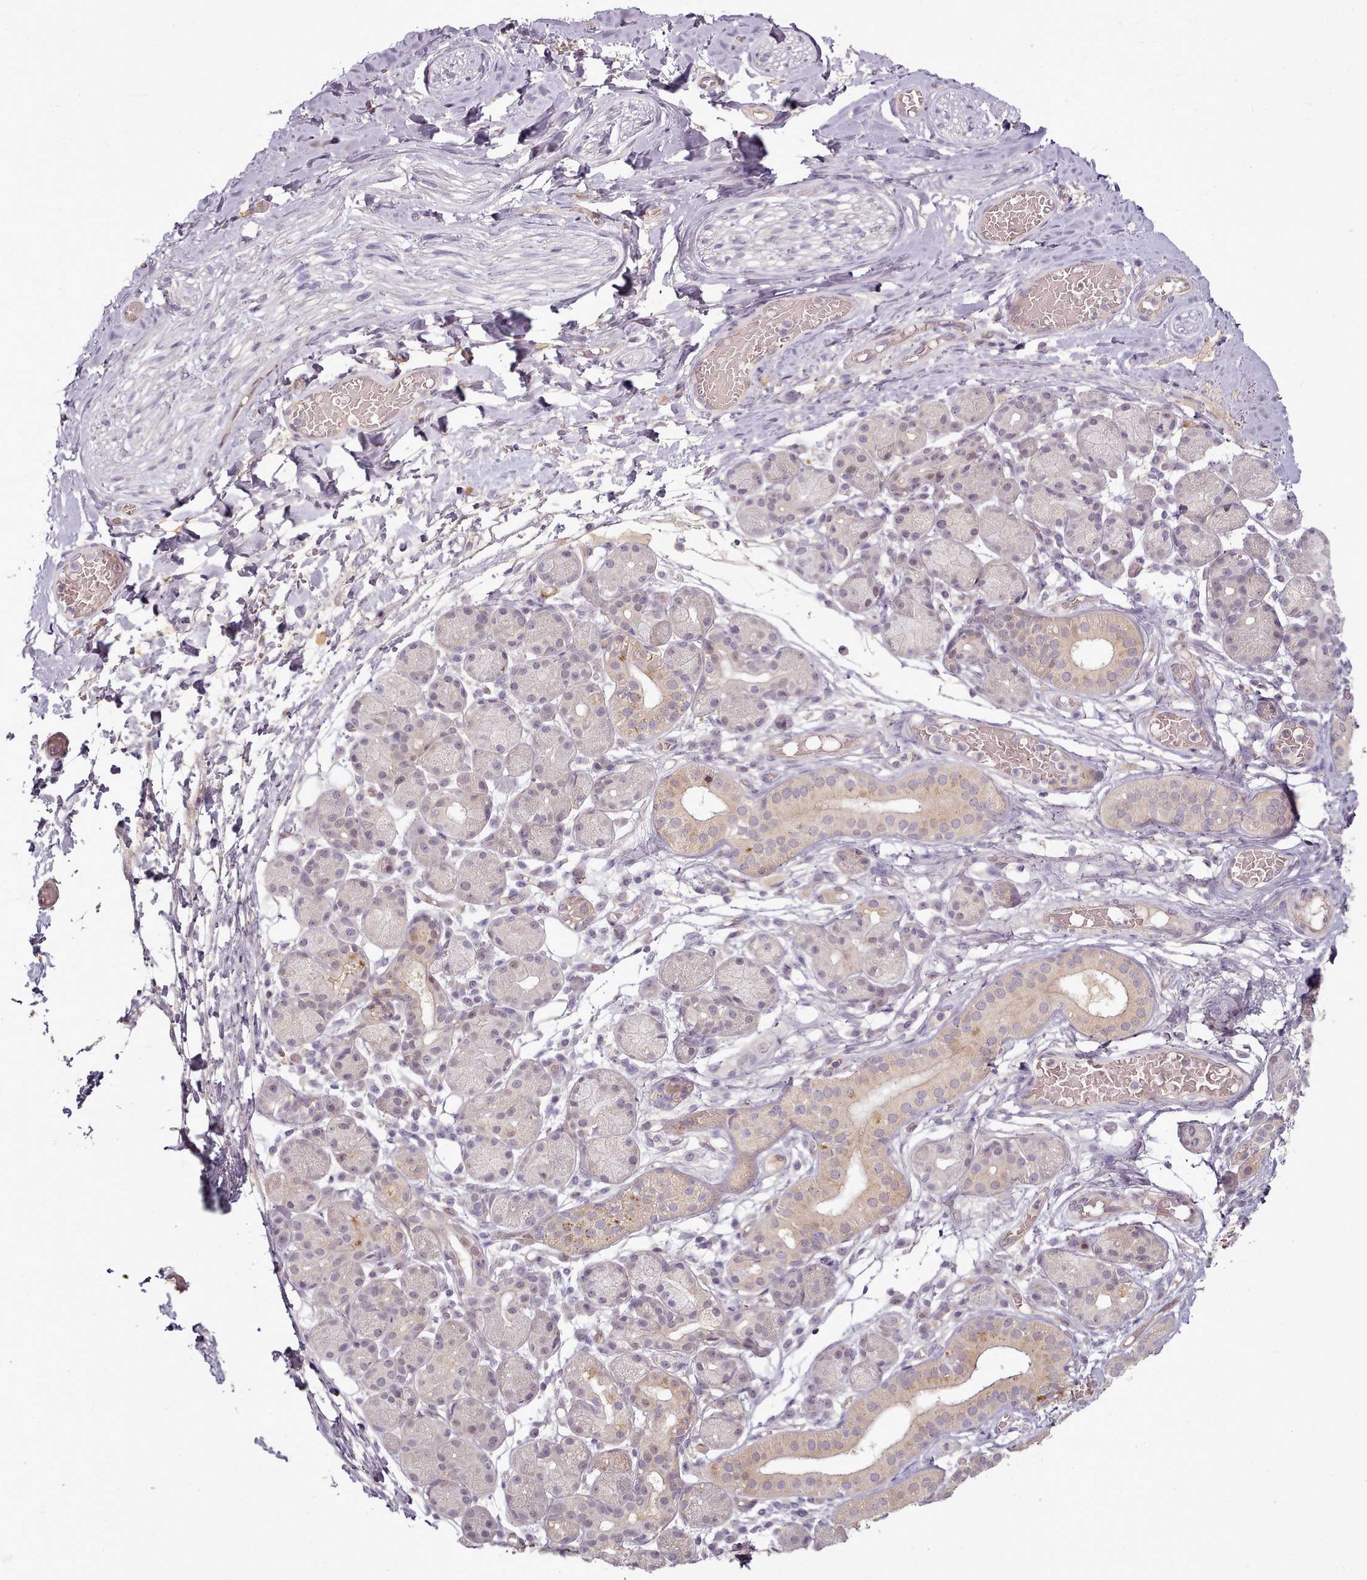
{"staining": {"intensity": "negative", "quantity": "none", "location": "none"}, "tissue": "adipose tissue", "cell_type": "Adipocytes", "image_type": "normal", "snomed": [{"axis": "morphology", "description": "Normal tissue, NOS"}, {"axis": "topography", "description": "Salivary gland"}, {"axis": "topography", "description": "Peripheral nerve tissue"}], "caption": "Immunohistochemistry (IHC) image of normal adipose tissue: human adipose tissue stained with DAB (3,3'-diaminobenzidine) reveals no significant protein positivity in adipocytes. The staining is performed using DAB brown chromogen with nuclei counter-stained in using hematoxylin.", "gene": "C1QTNF5", "patient": {"sex": "male", "age": 62}}